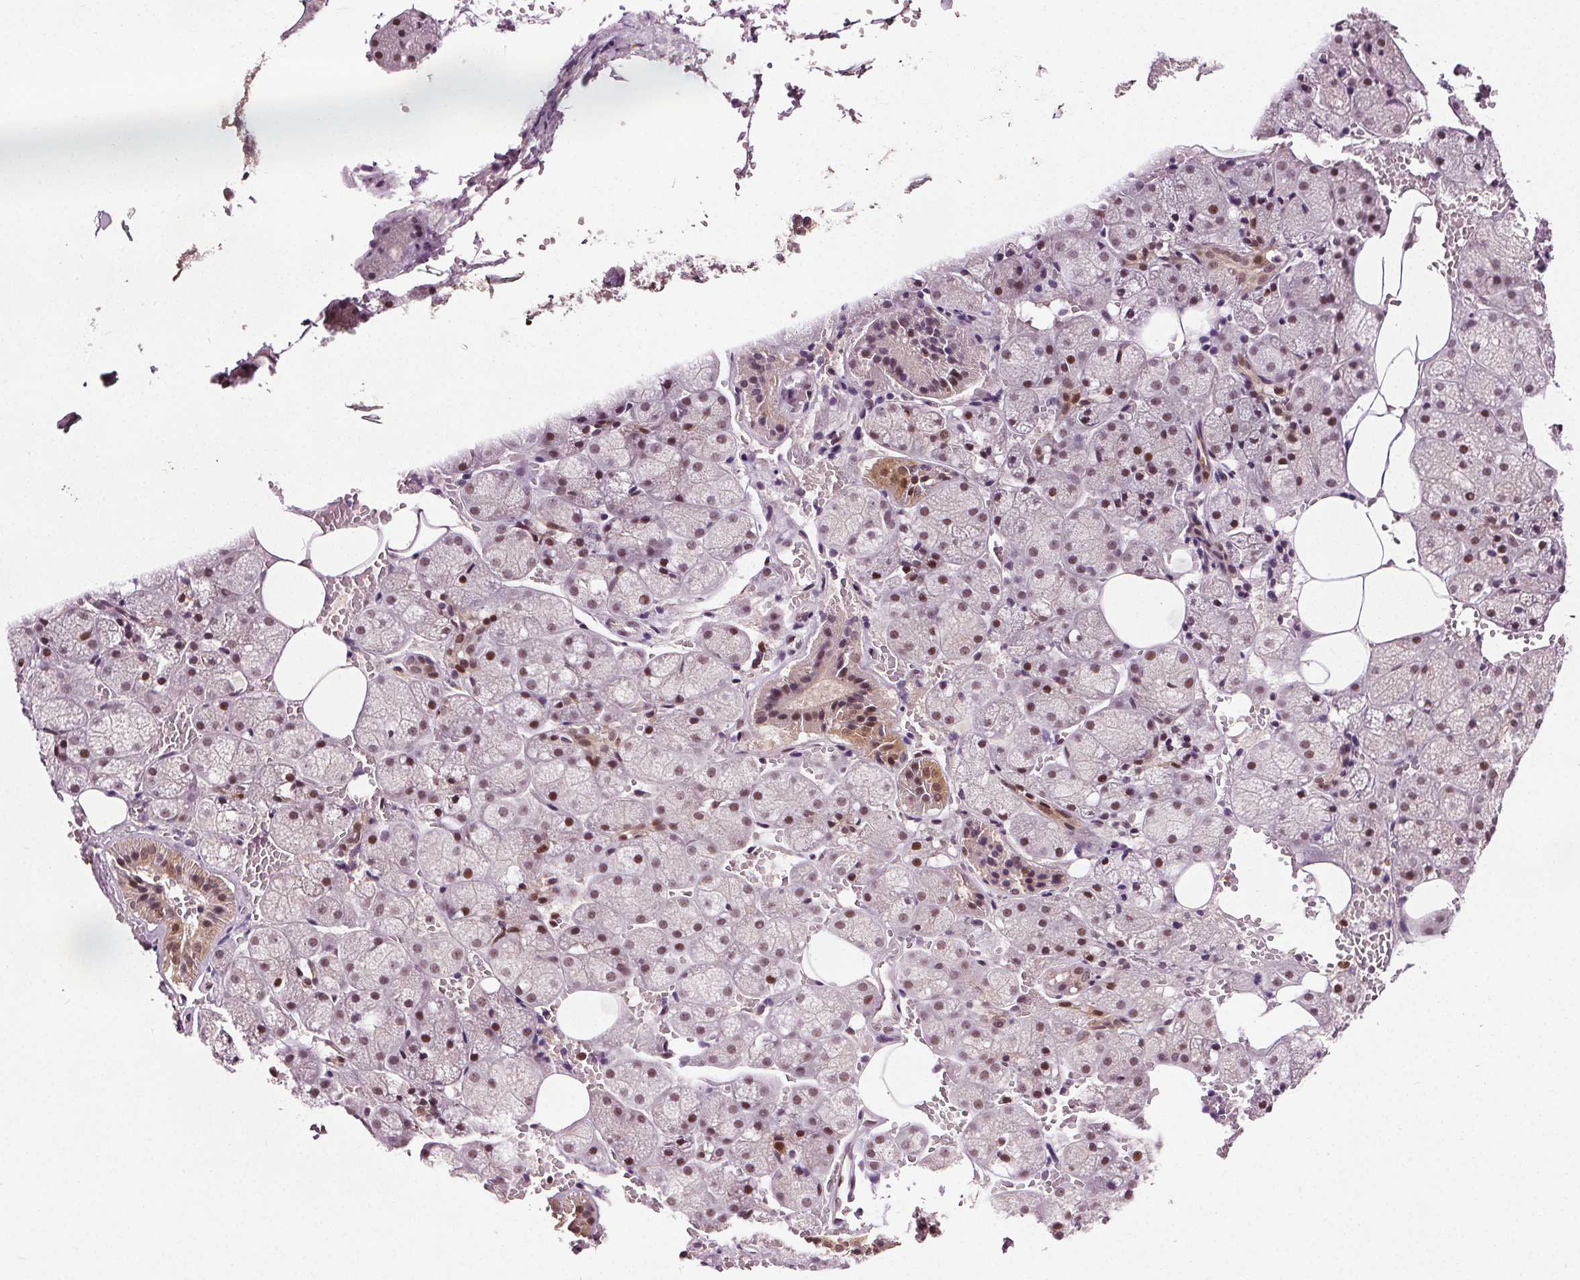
{"staining": {"intensity": "moderate", "quantity": ">75%", "location": "cytoplasmic/membranous,nuclear"}, "tissue": "salivary gland", "cell_type": "Glandular cells", "image_type": "normal", "snomed": [{"axis": "morphology", "description": "Normal tissue, NOS"}, {"axis": "topography", "description": "Salivary gland"}, {"axis": "topography", "description": "Peripheral nerve tissue"}], "caption": "Immunohistochemistry histopathology image of unremarkable salivary gland: salivary gland stained using immunohistochemistry (IHC) displays medium levels of moderate protein expression localized specifically in the cytoplasmic/membranous,nuclear of glandular cells, appearing as a cytoplasmic/membranous,nuclear brown color.", "gene": "DDX11", "patient": {"sex": "male", "age": 38}}